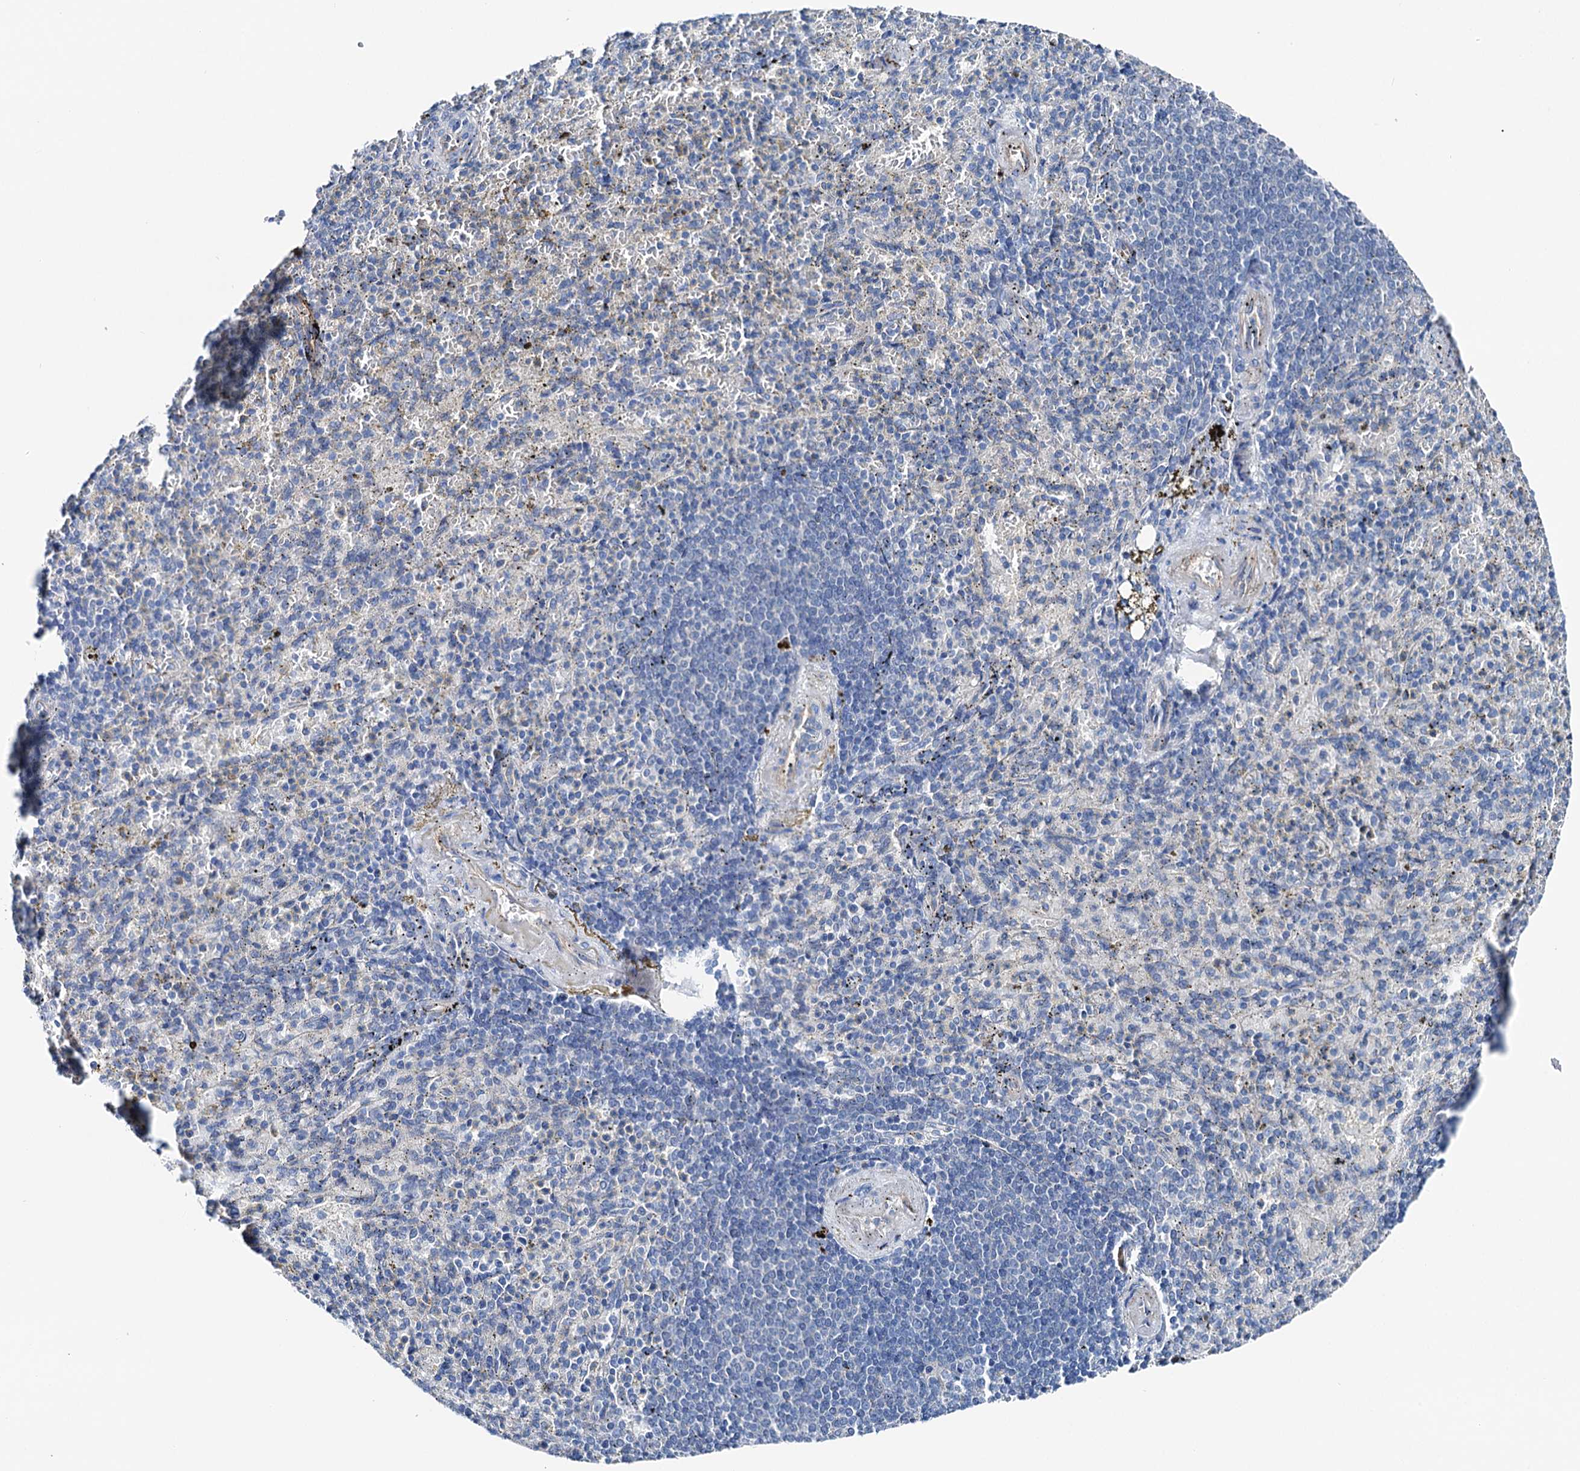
{"staining": {"intensity": "negative", "quantity": "none", "location": "none"}, "tissue": "spleen", "cell_type": "Cells in red pulp", "image_type": "normal", "snomed": [{"axis": "morphology", "description": "Normal tissue, NOS"}, {"axis": "topography", "description": "Spleen"}], "caption": "High power microscopy image of an IHC micrograph of benign spleen, revealing no significant expression in cells in red pulp. Nuclei are stained in blue.", "gene": "SHROOM1", "patient": {"sex": "female", "age": 74}}